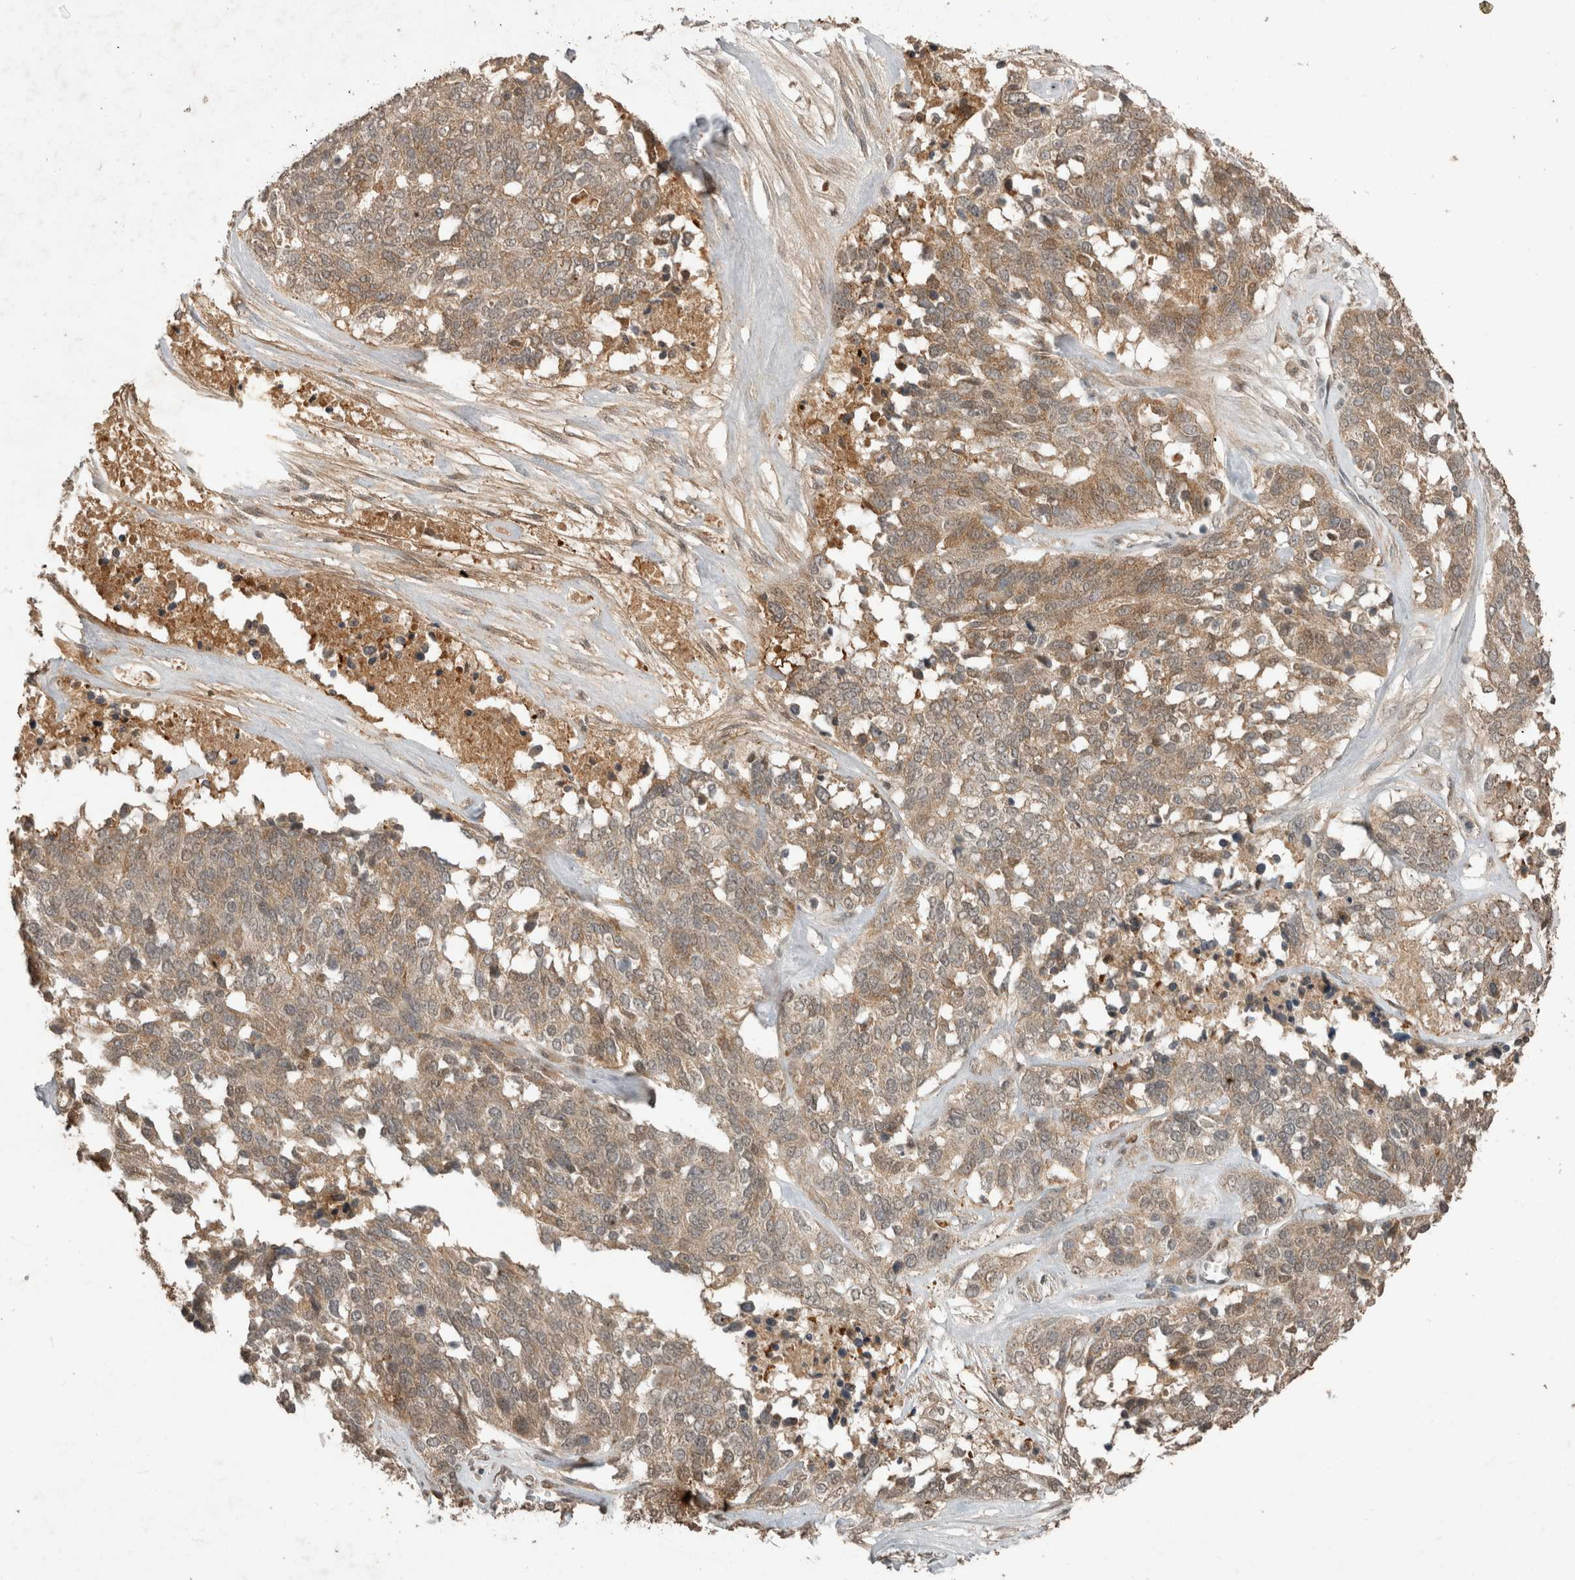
{"staining": {"intensity": "weak", "quantity": ">75%", "location": "cytoplasmic/membranous"}, "tissue": "ovarian cancer", "cell_type": "Tumor cells", "image_type": "cancer", "snomed": [{"axis": "morphology", "description": "Cystadenocarcinoma, serous, NOS"}, {"axis": "topography", "description": "Ovary"}], "caption": "Ovarian cancer (serous cystadenocarcinoma) was stained to show a protein in brown. There is low levels of weak cytoplasmic/membranous staining in approximately >75% of tumor cells.", "gene": "FAM3A", "patient": {"sex": "female", "age": 44}}